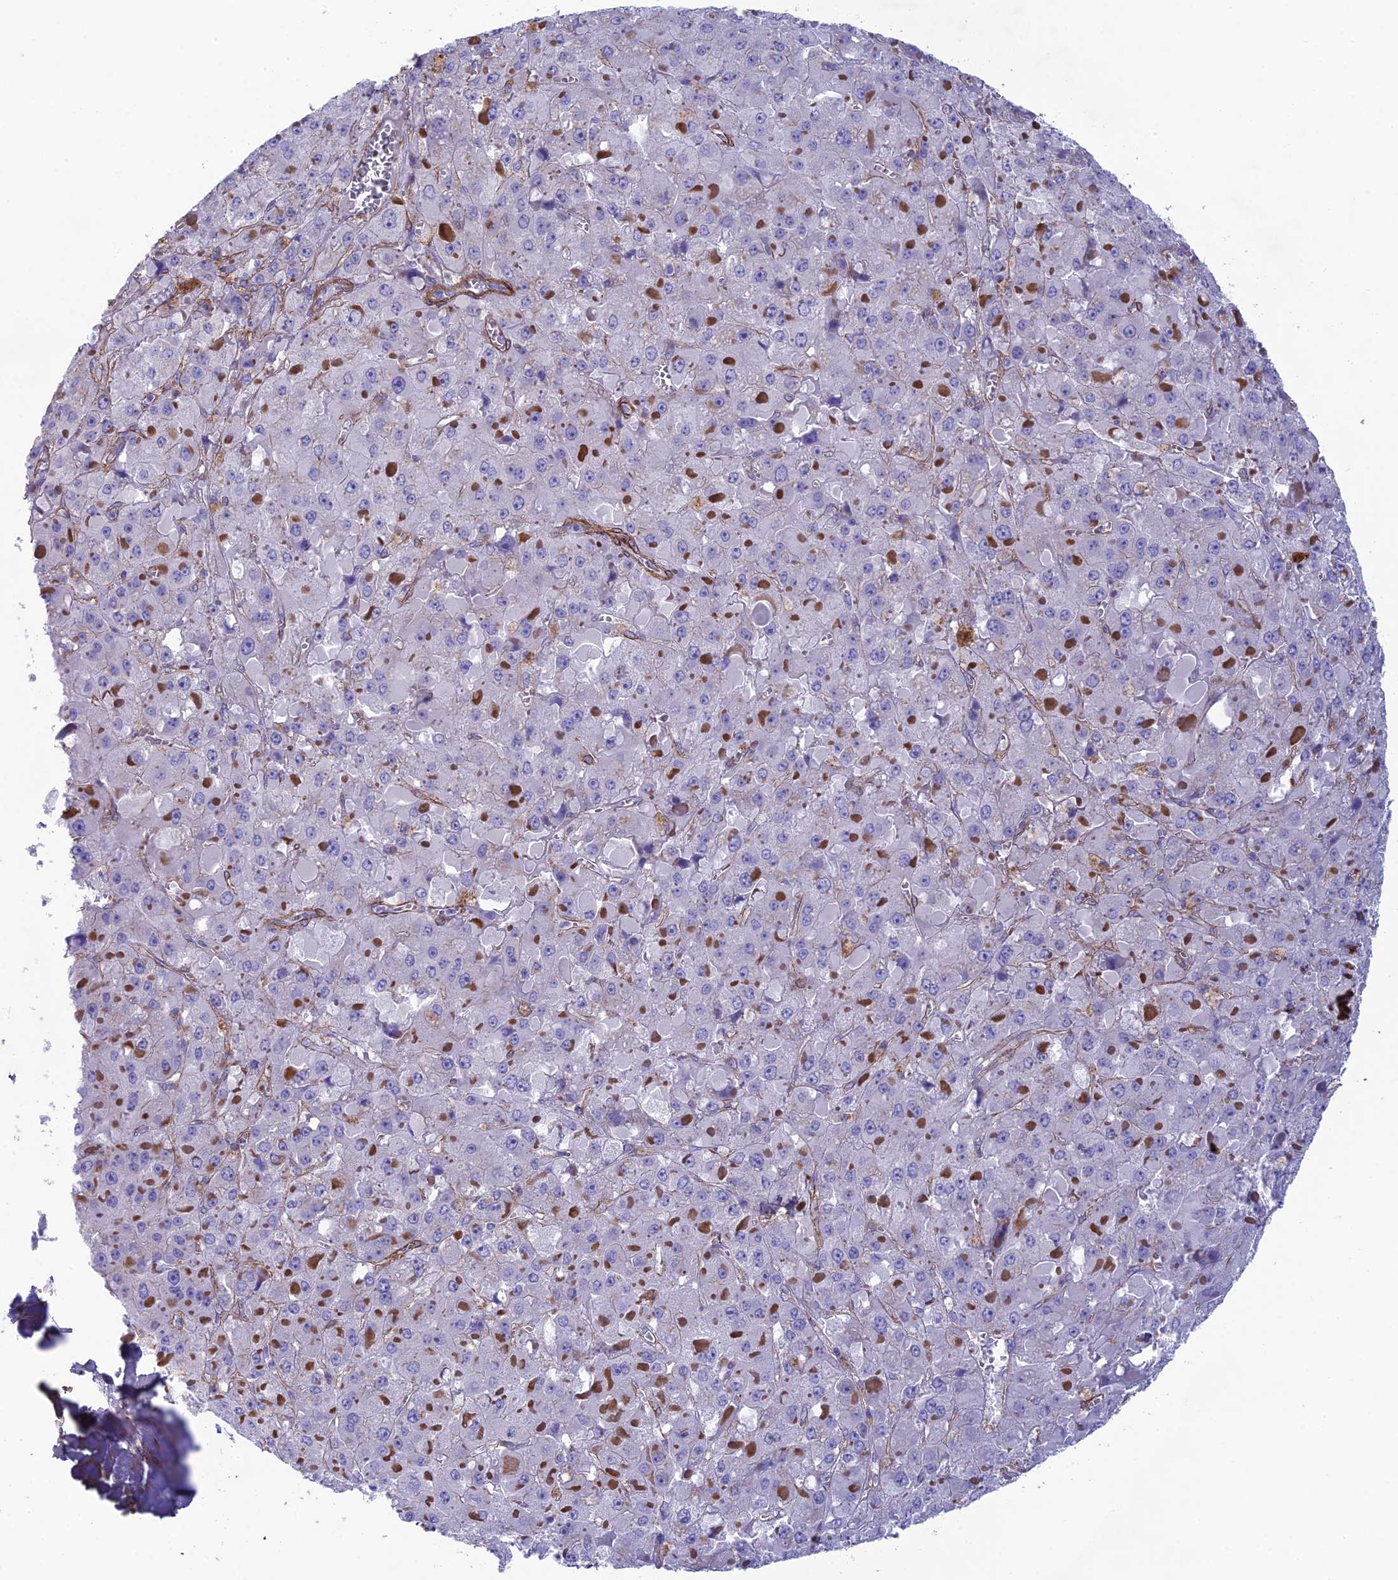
{"staining": {"intensity": "negative", "quantity": "none", "location": "none"}, "tissue": "liver cancer", "cell_type": "Tumor cells", "image_type": "cancer", "snomed": [{"axis": "morphology", "description": "Carcinoma, Hepatocellular, NOS"}, {"axis": "topography", "description": "Liver"}], "caption": "High magnification brightfield microscopy of liver hepatocellular carcinoma stained with DAB (3,3'-diaminobenzidine) (brown) and counterstained with hematoxylin (blue): tumor cells show no significant positivity.", "gene": "TNS1", "patient": {"sex": "female", "age": 73}}